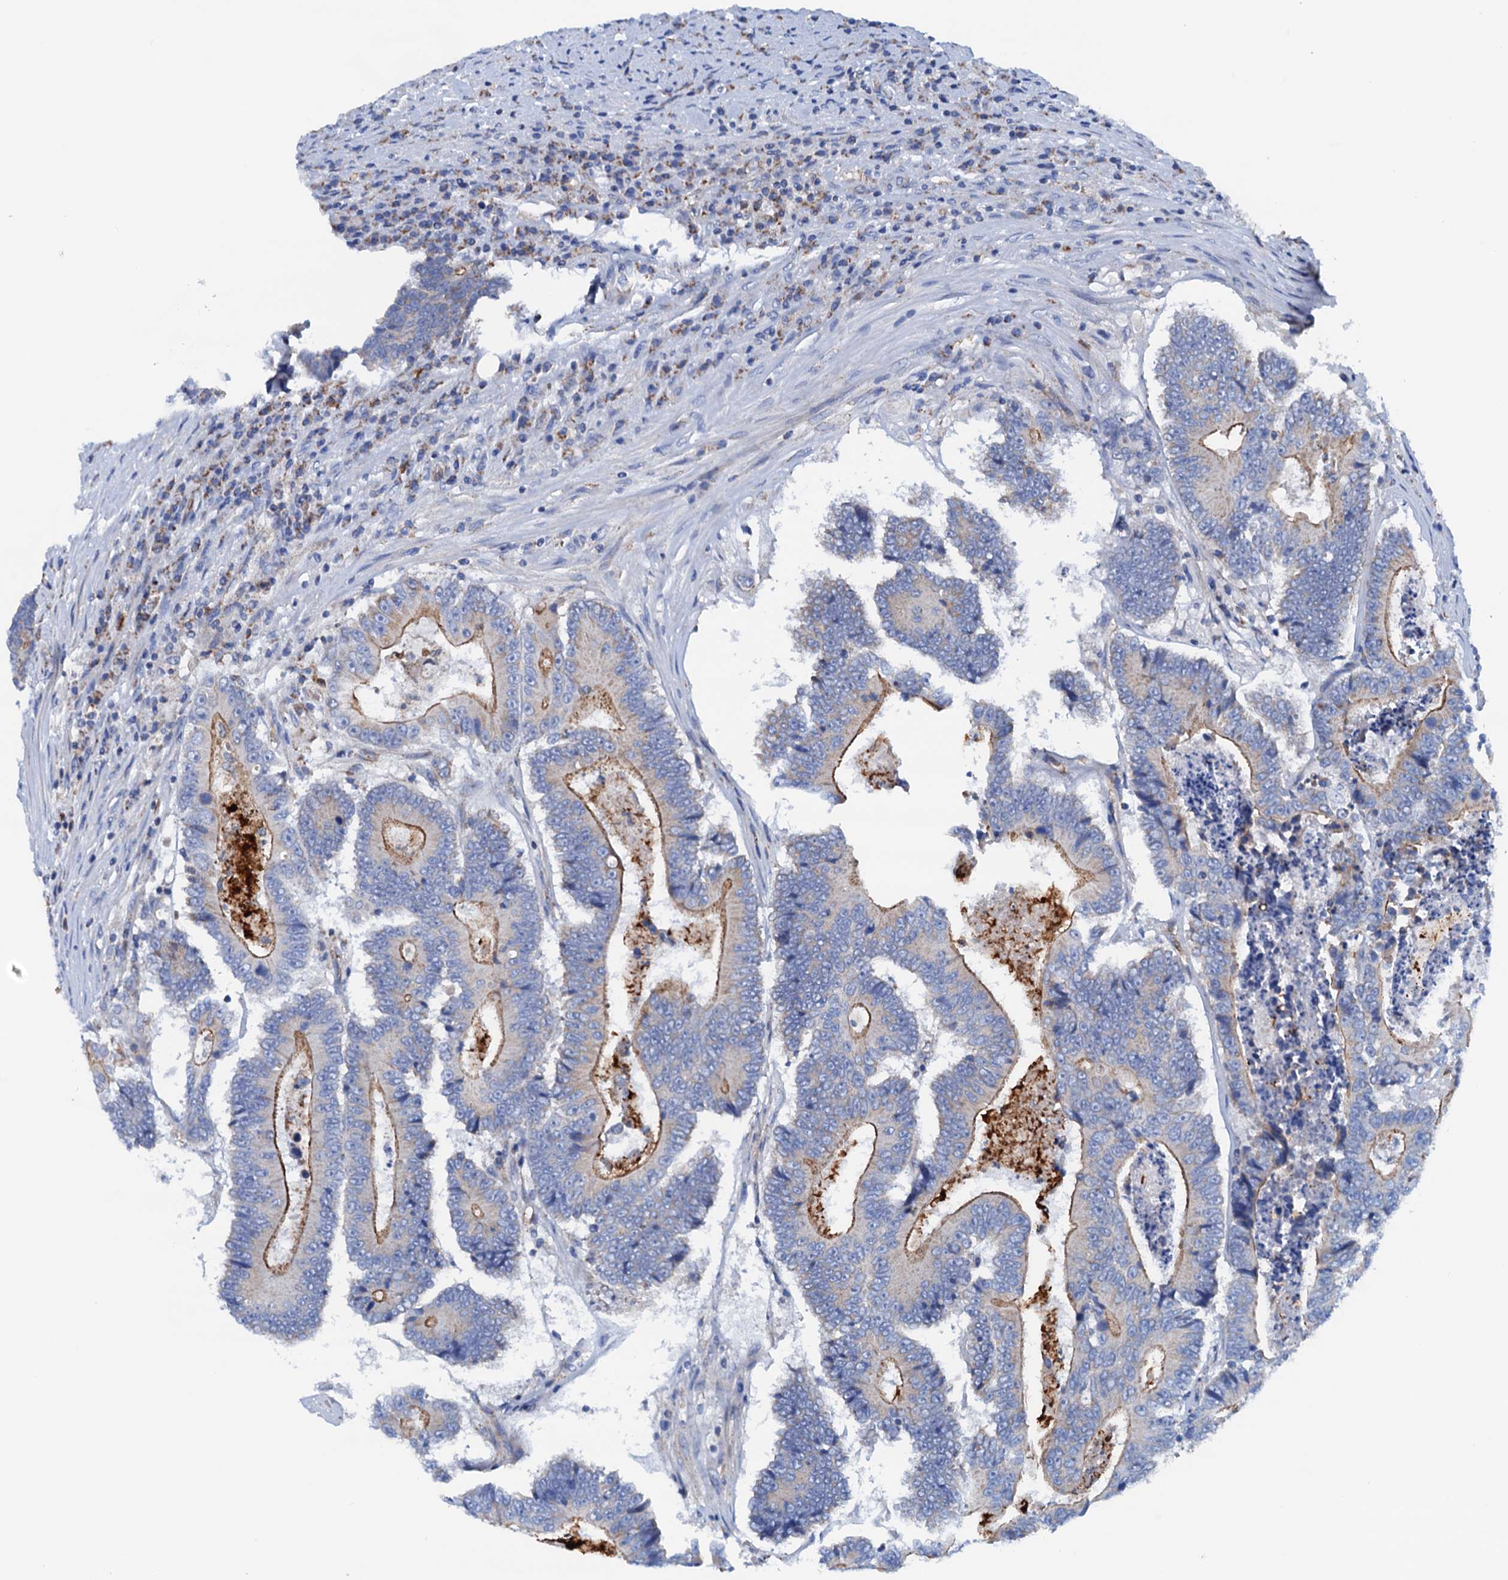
{"staining": {"intensity": "moderate", "quantity": "25%-75%", "location": "cytoplasmic/membranous"}, "tissue": "colorectal cancer", "cell_type": "Tumor cells", "image_type": "cancer", "snomed": [{"axis": "morphology", "description": "Adenocarcinoma, NOS"}, {"axis": "topography", "description": "Colon"}], "caption": "Human colorectal adenocarcinoma stained with a brown dye exhibits moderate cytoplasmic/membranous positive expression in about 25%-75% of tumor cells.", "gene": "RASSF9", "patient": {"sex": "male", "age": 83}}